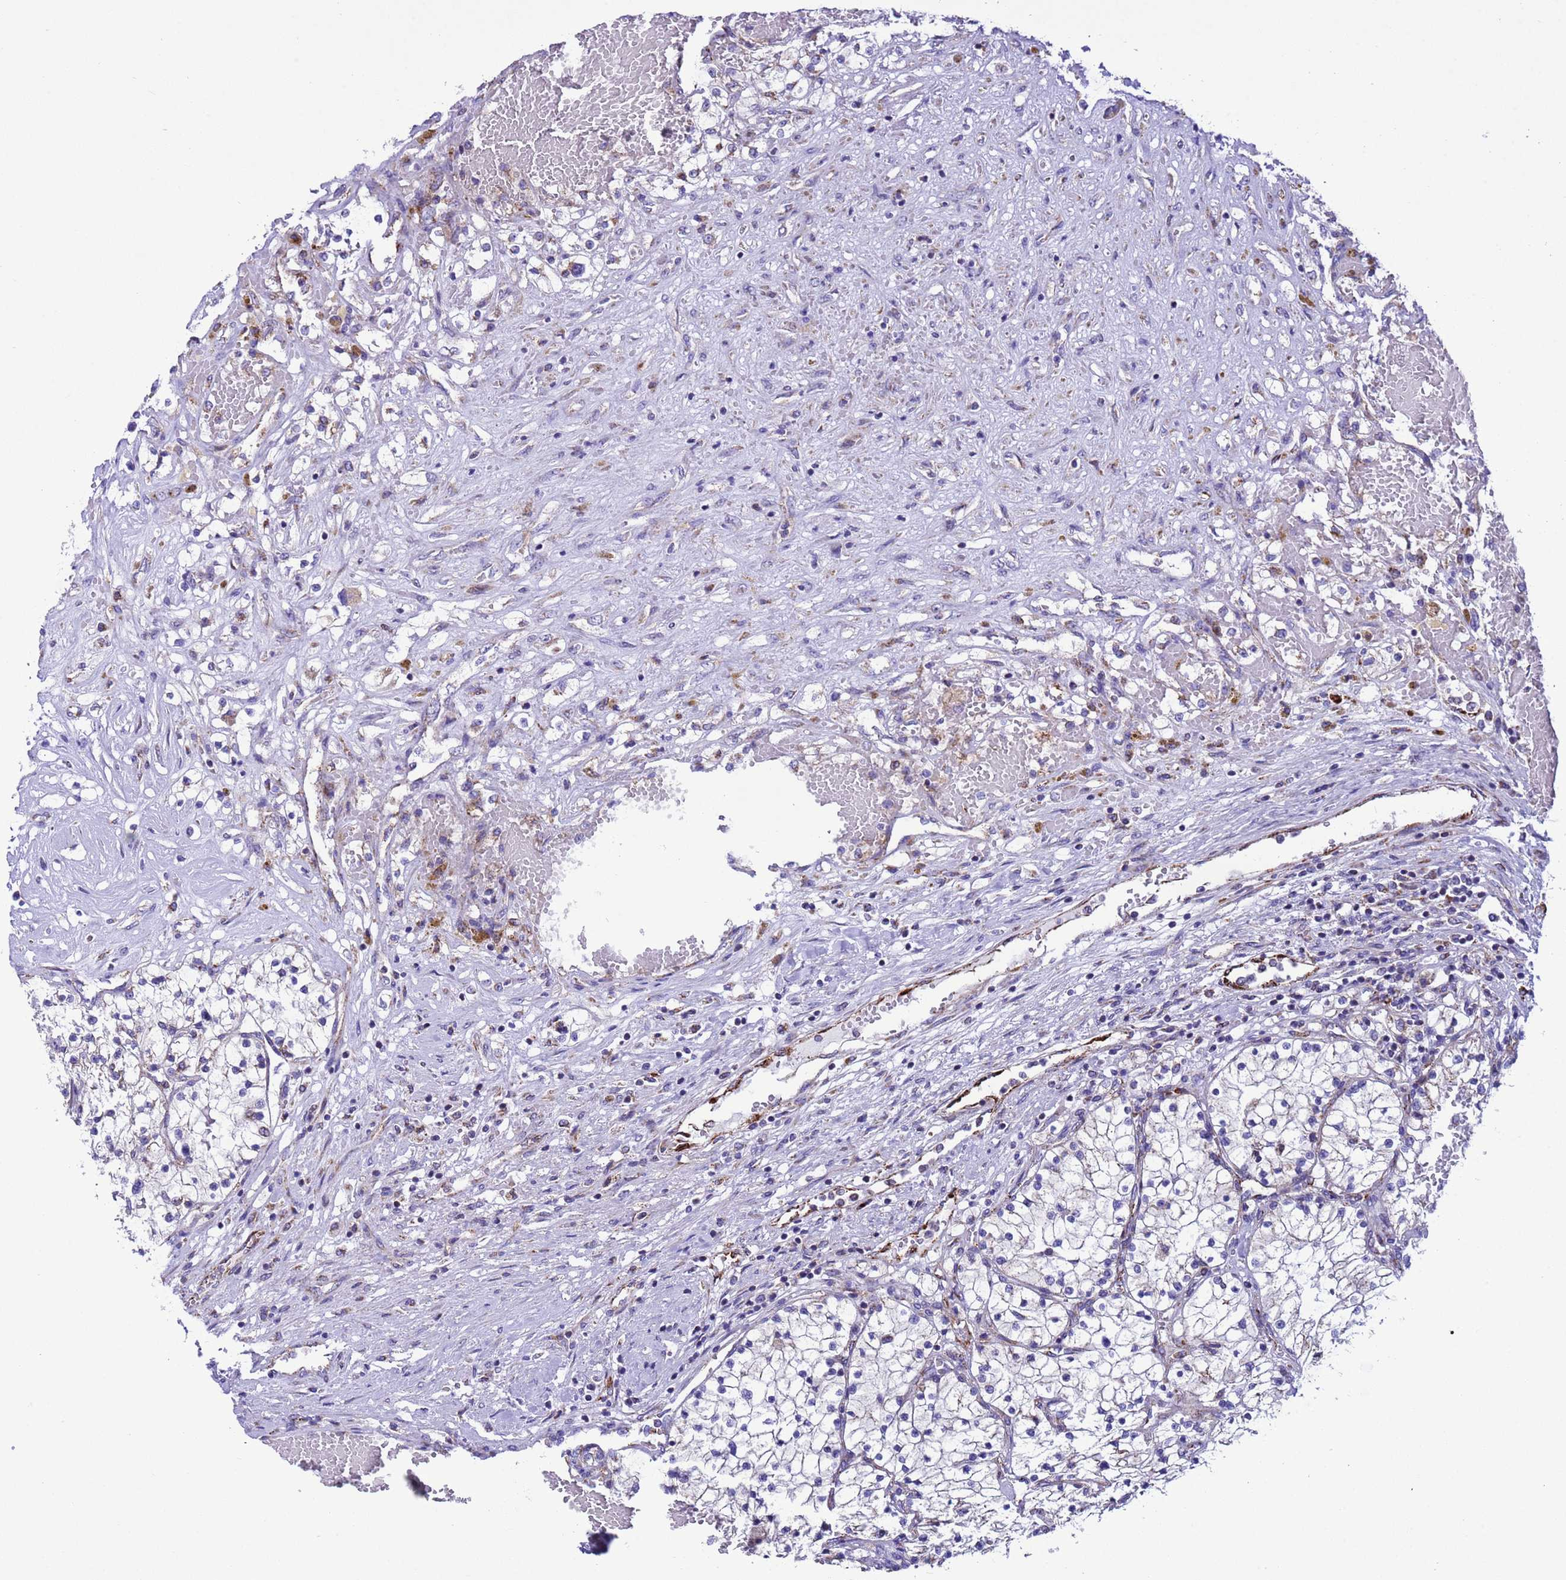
{"staining": {"intensity": "negative", "quantity": "none", "location": "none"}, "tissue": "renal cancer", "cell_type": "Tumor cells", "image_type": "cancer", "snomed": [{"axis": "morphology", "description": "Normal tissue, NOS"}, {"axis": "morphology", "description": "Adenocarcinoma, NOS"}, {"axis": "topography", "description": "Kidney"}], "caption": "IHC micrograph of renal cancer (adenocarcinoma) stained for a protein (brown), which demonstrates no positivity in tumor cells.", "gene": "CCDC191", "patient": {"sex": "male", "age": 68}}